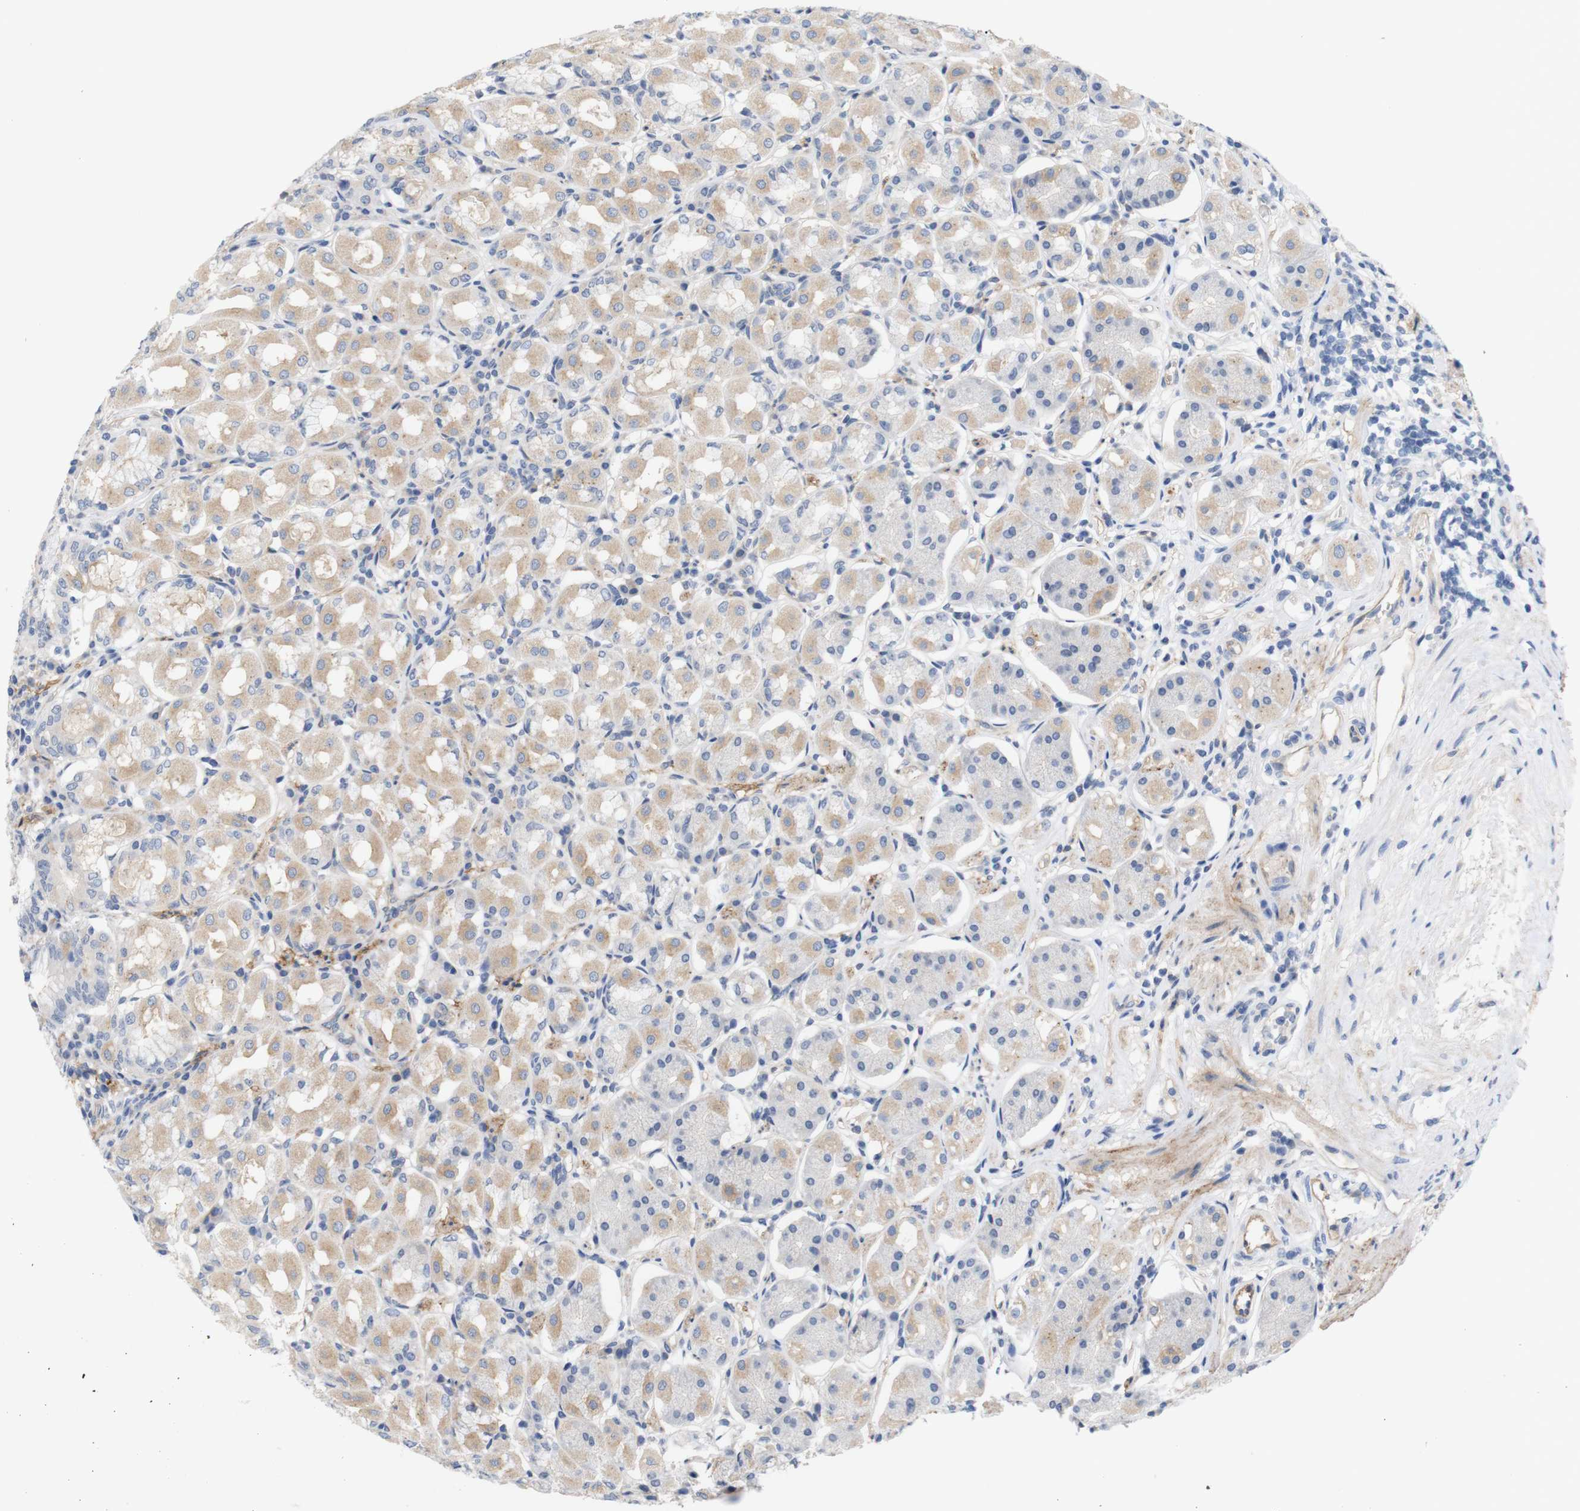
{"staining": {"intensity": "weak", "quantity": "25%-75%", "location": "cytoplasmic/membranous"}, "tissue": "stomach", "cell_type": "Glandular cells", "image_type": "normal", "snomed": [{"axis": "morphology", "description": "Normal tissue, NOS"}, {"axis": "topography", "description": "Stomach"}, {"axis": "topography", "description": "Stomach, lower"}], "caption": "This histopathology image shows immunohistochemistry staining of unremarkable human stomach, with low weak cytoplasmic/membranous positivity in approximately 25%-75% of glandular cells.", "gene": "ITGA5", "patient": {"sex": "female", "age": 56}}